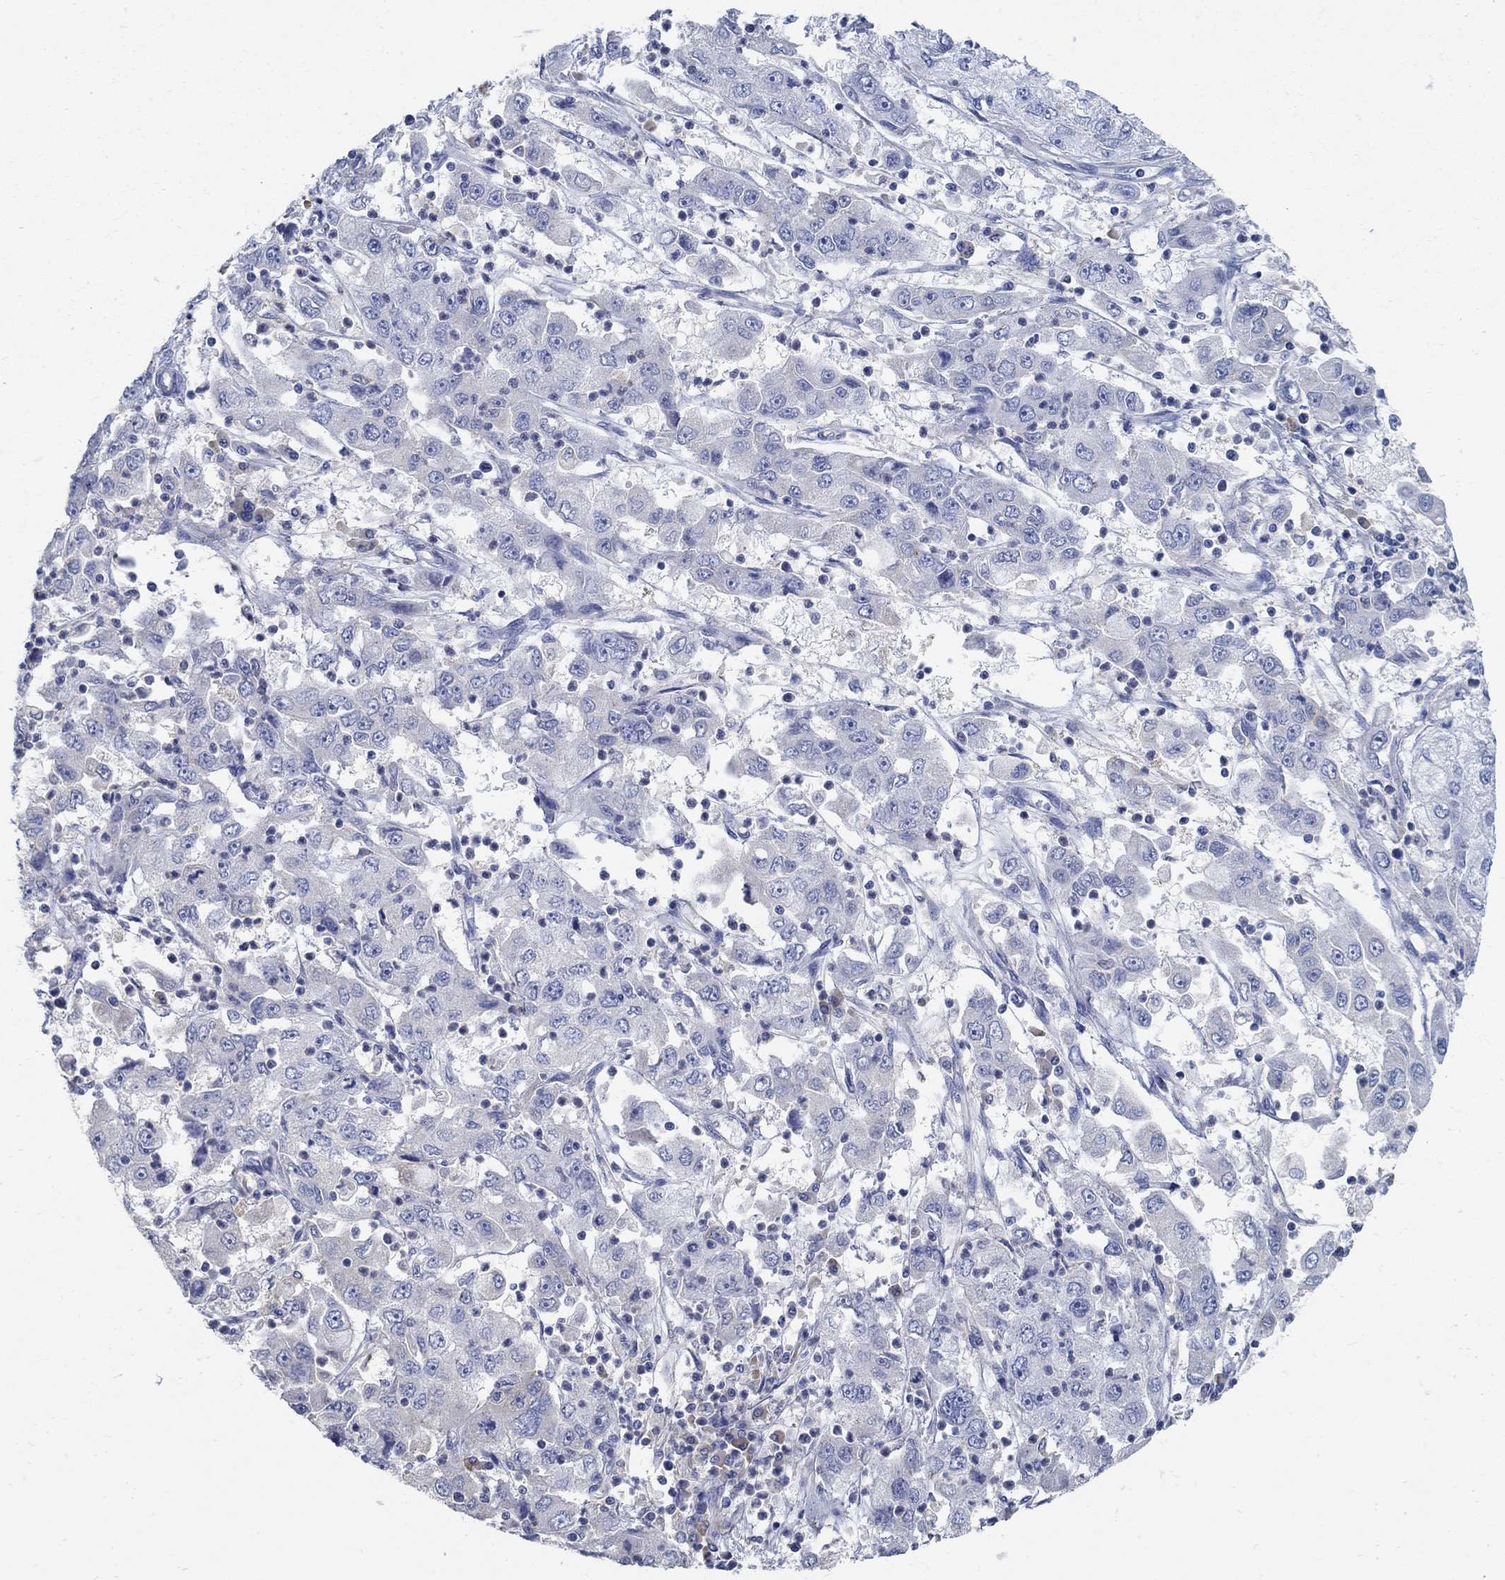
{"staining": {"intensity": "negative", "quantity": "none", "location": "none"}, "tissue": "cervical cancer", "cell_type": "Tumor cells", "image_type": "cancer", "snomed": [{"axis": "morphology", "description": "Squamous cell carcinoma, NOS"}, {"axis": "topography", "description": "Cervix"}], "caption": "Immunohistochemistry photomicrograph of neoplastic tissue: squamous cell carcinoma (cervical) stained with DAB displays no significant protein staining in tumor cells.", "gene": "PCDH11X", "patient": {"sex": "female", "age": 36}}